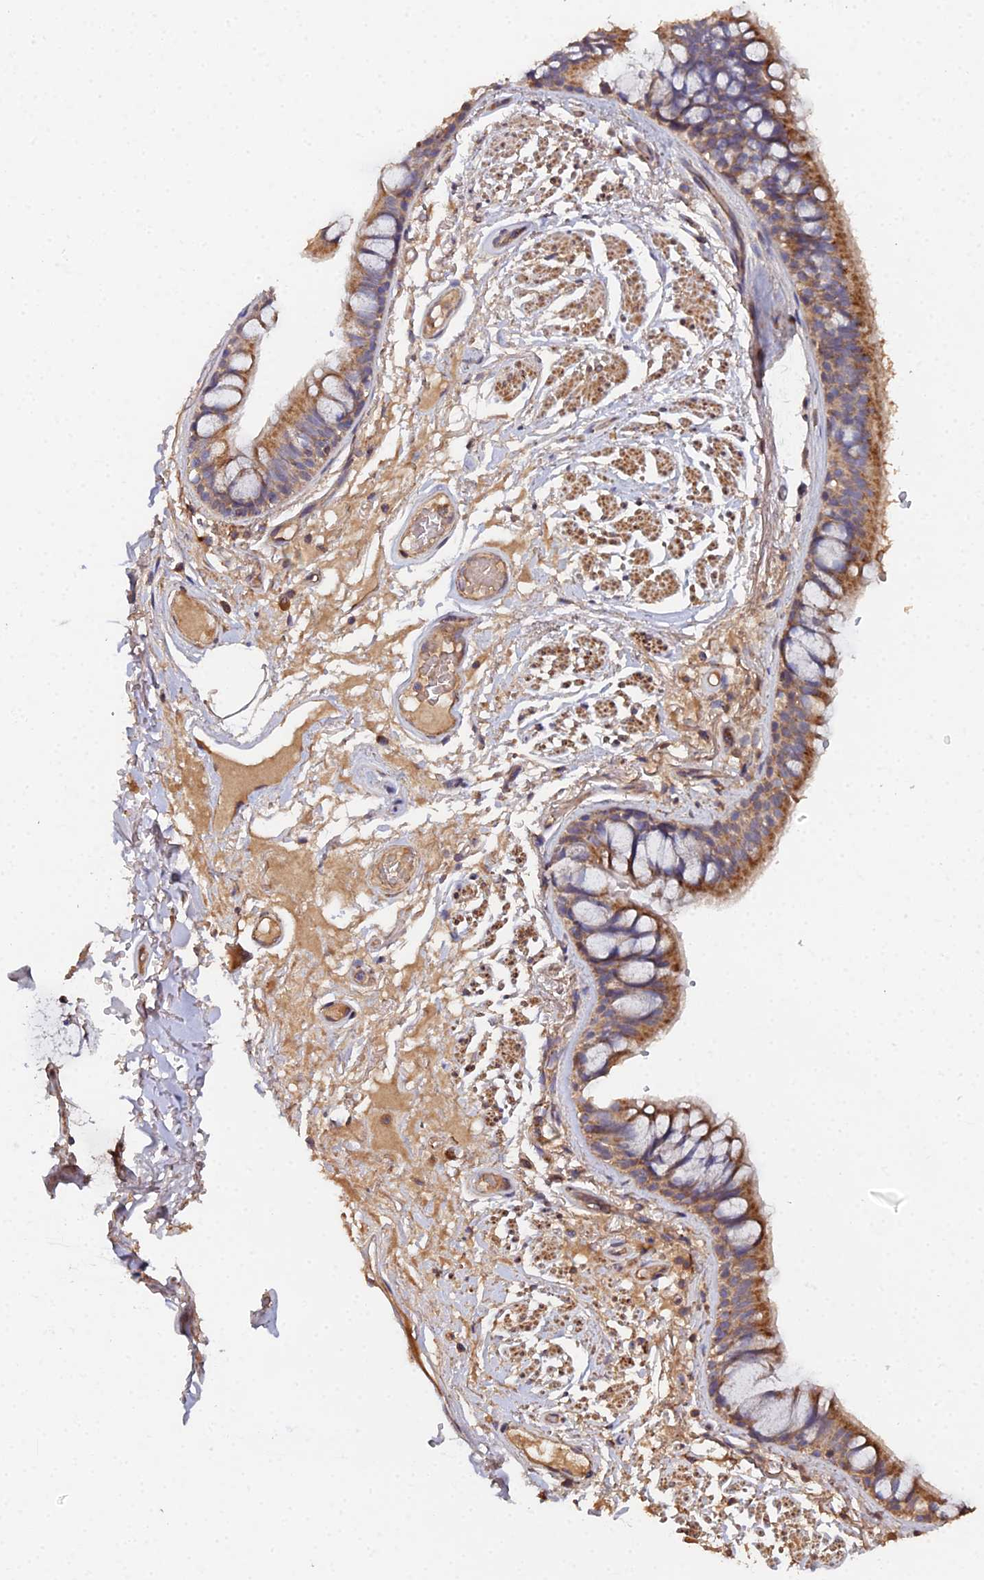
{"staining": {"intensity": "moderate", "quantity": ">75%", "location": "cytoplasmic/membranous"}, "tissue": "bronchus", "cell_type": "Respiratory epithelial cells", "image_type": "normal", "snomed": [{"axis": "morphology", "description": "Normal tissue, NOS"}, {"axis": "topography", "description": "Bronchus"}], "caption": "Protein staining displays moderate cytoplasmic/membranous expression in approximately >75% of respiratory epithelial cells in normal bronchus.", "gene": "SPANXN4", "patient": {"sex": "male", "age": 70}}